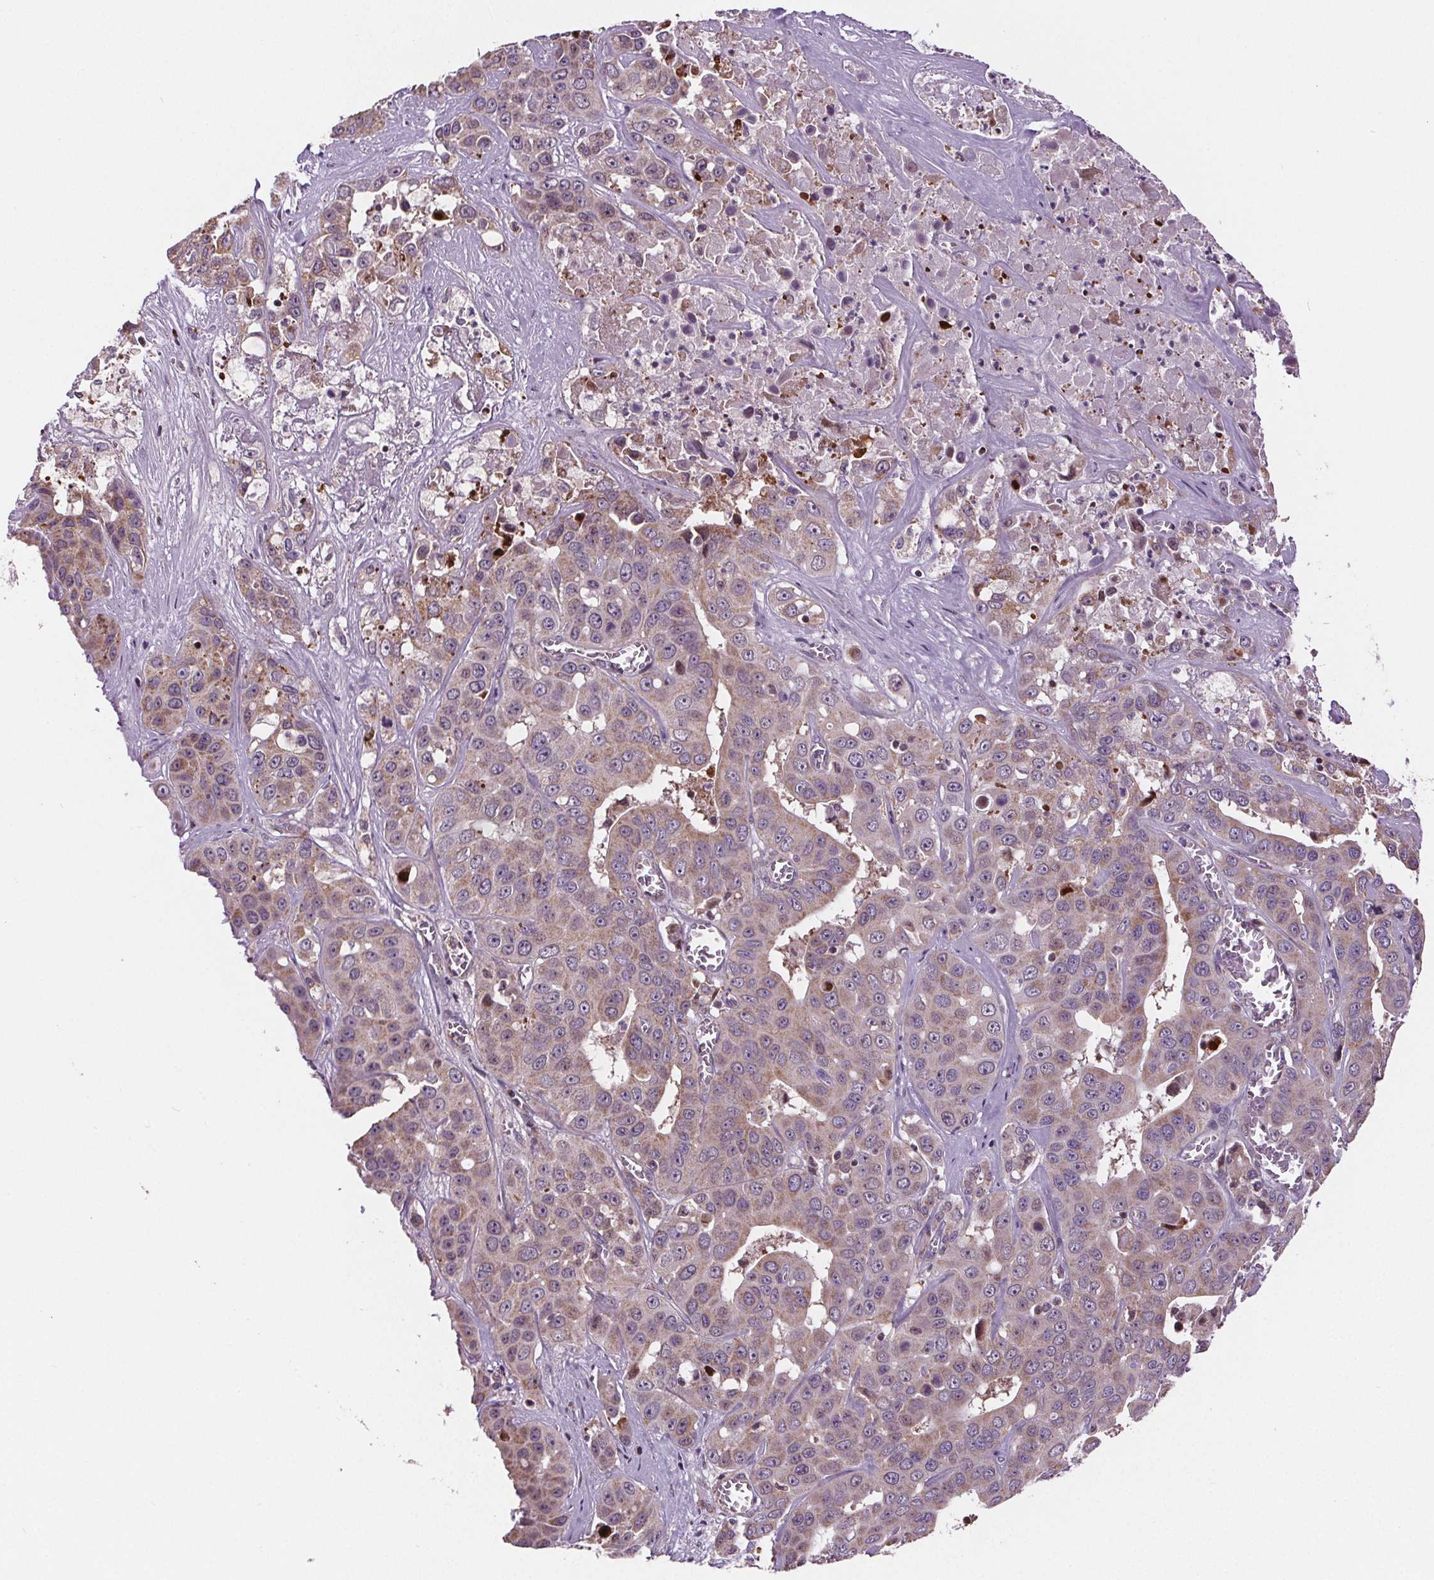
{"staining": {"intensity": "weak", "quantity": ">75%", "location": "cytoplasmic/membranous"}, "tissue": "liver cancer", "cell_type": "Tumor cells", "image_type": "cancer", "snomed": [{"axis": "morphology", "description": "Cholangiocarcinoma"}, {"axis": "topography", "description": "Liver"}], "caption": "Human liver cholangiocarcinoma stained with a protein marker exhibits weak staining in tumor cells.", "gene": "SUCLA2", "patient": {"sex": "female", "age": 52}}